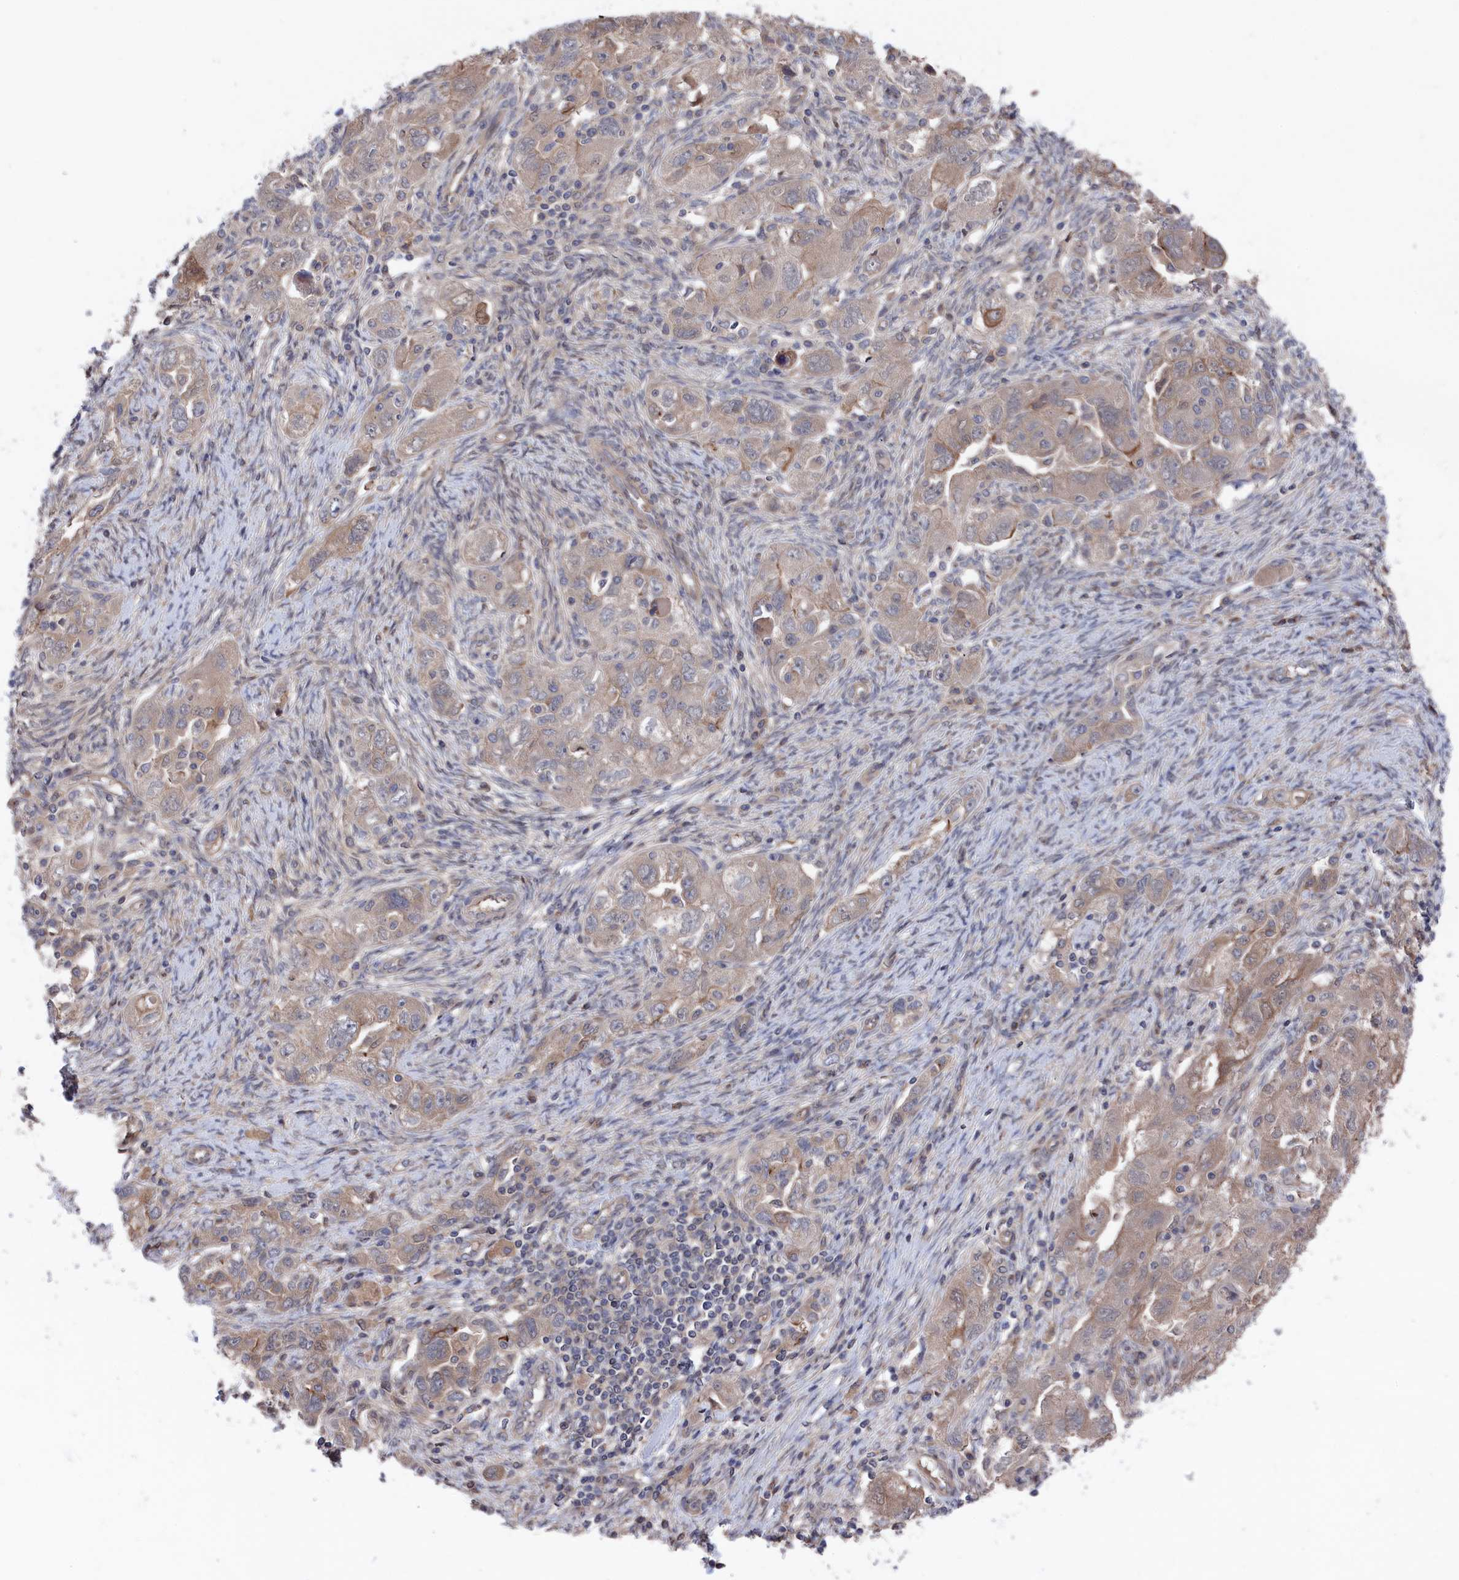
{"staining": {"intensity": "weak", "quantity": "<25%", "location": "cytoplasmic/membranous"}, "tissue": "ovarian cancer", "cell_type": "Tumor cells", "image_type": "cancer", "snomed": [{"axis": "morphology", "description": "Carcinoma, NOS"}, {"axis": "morphology", "description": "Cystadenocarcinoma, serous, NOS"}, {"axis": "topography", "description": "Ovary"}], "caption": "Serous cystadenocarcinoma (ovarian) was stained to show a protein in brown. There is no significant expression in tumor cells.", "gene": "NUTF2", "patient": {"sex": "female", "age": 69}}